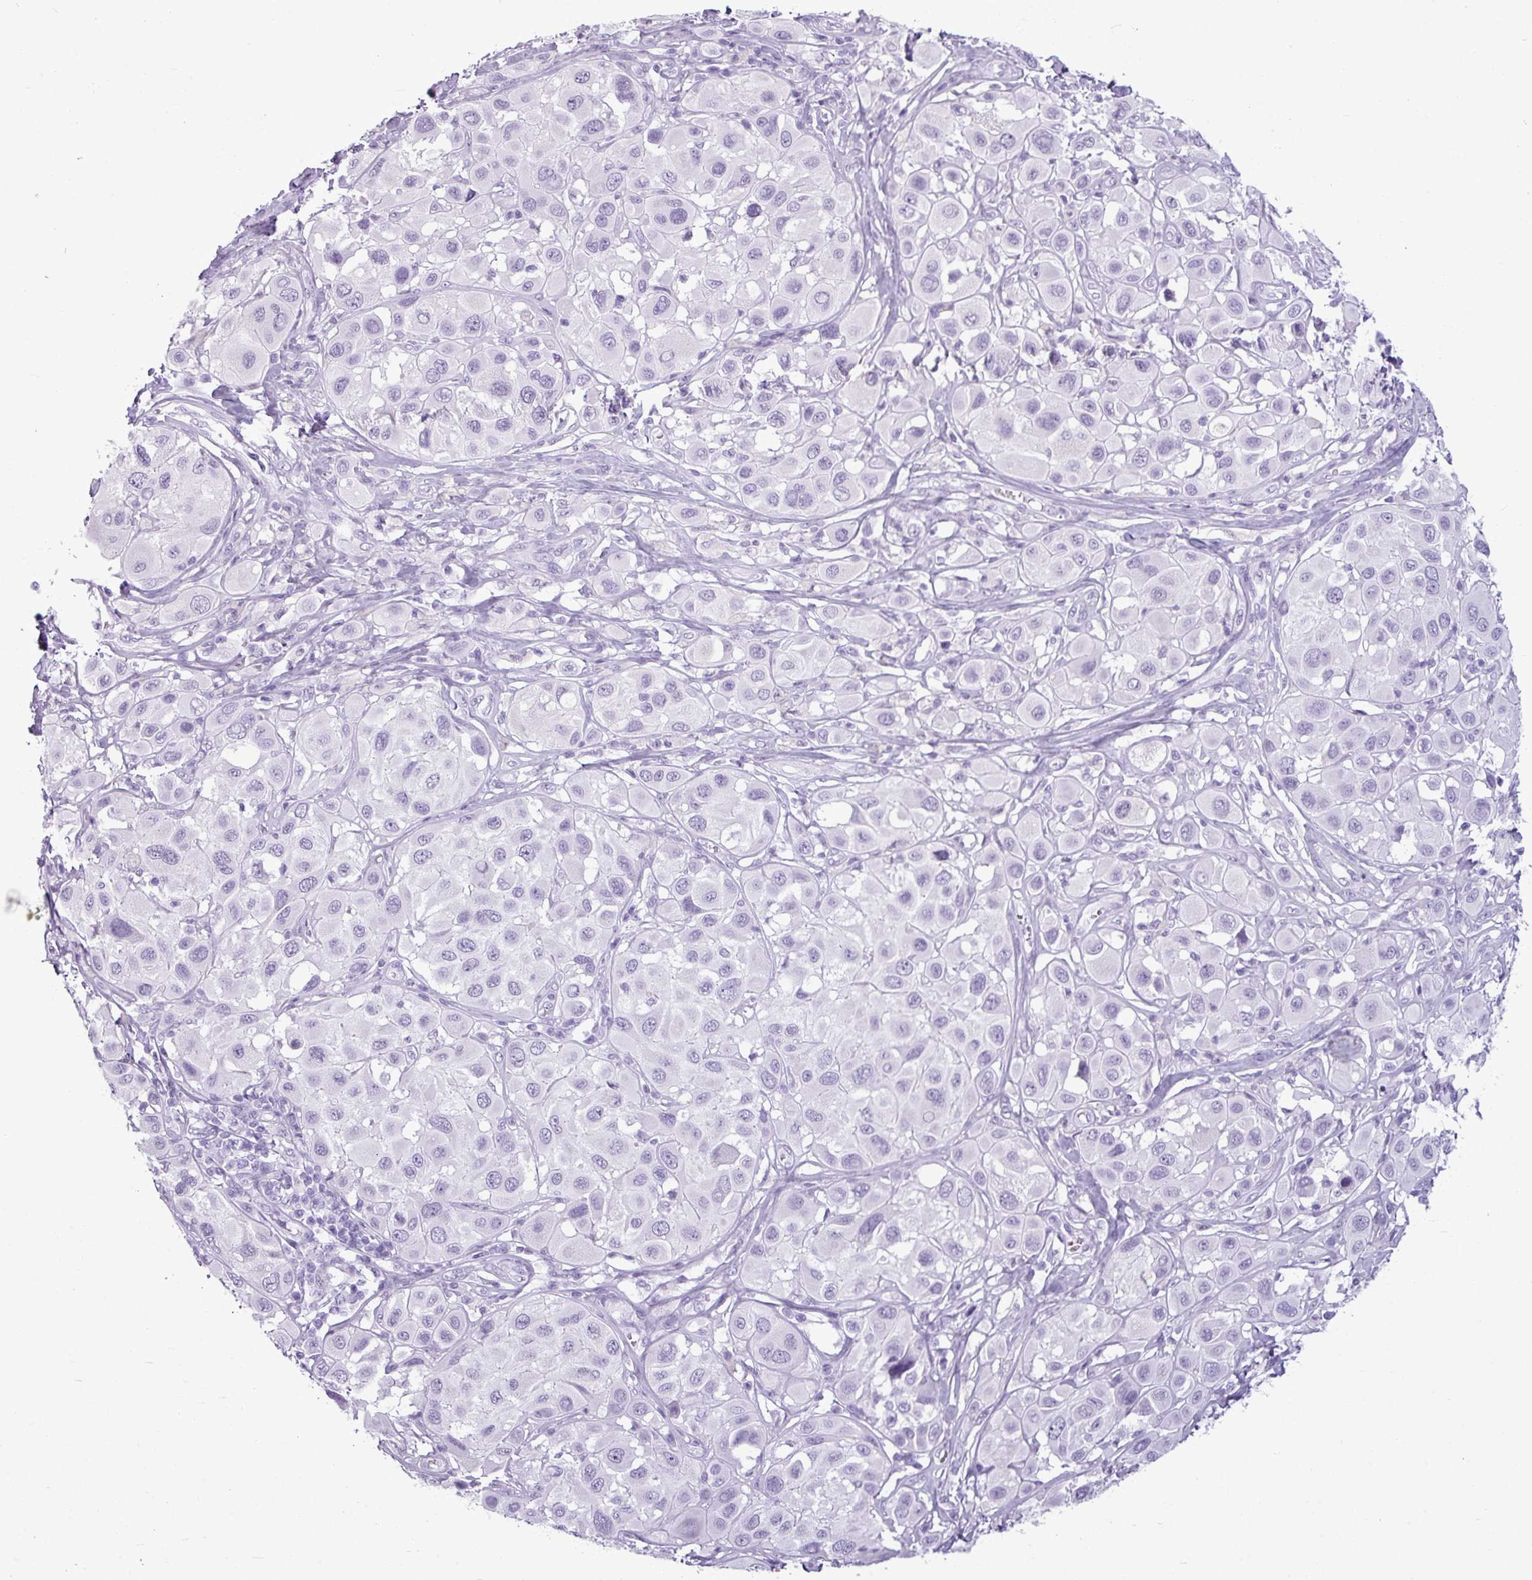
{"staining": {"intensity": "negative", "quantity": "none", "location": "none"}, "tissue": "melanoma", "cell_type": "Tumor cells", "image_type": "cancer", "snomed": [{"axis": "morphology", "description": "Malignant melanoma, Metastatic site"}, {"axis": "topography", "description": "Skin"}], "caption": "This is an IHC histopathology image of human melanoma. There is no expression in tumor cells.", "gene": "AMY1B", "patient": {"sex": "male", "age": 41}}